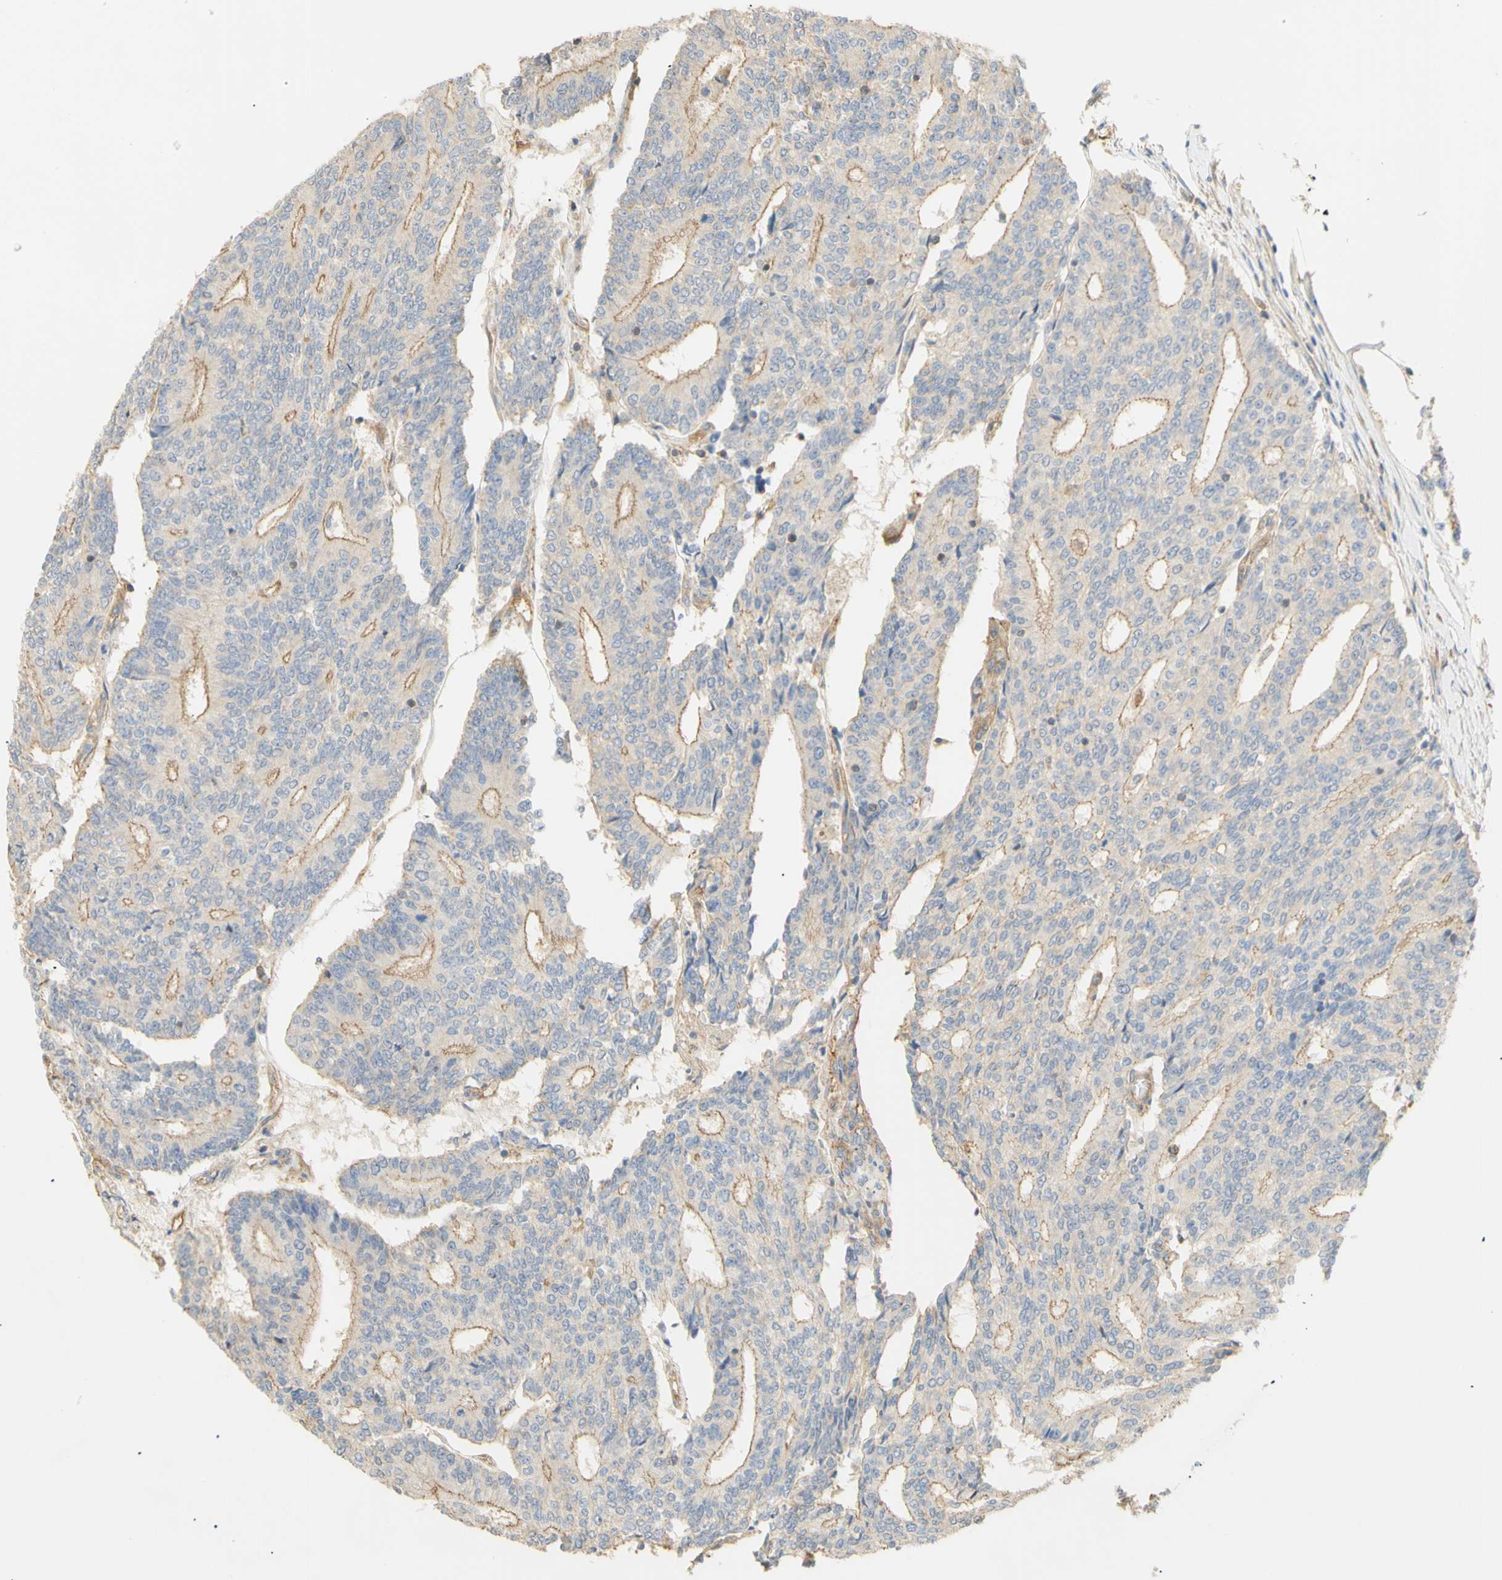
{"staining": {"intensity": "moderate", "quantity": "25%-75%", "location": "cytoplasmic/membranous"}, "tissue": "prostate cancer", "cell_type": "Tumor cells", "image_type": "cancer", "snomed": [{"axis": "morphology", "description": "Normal tissue, NOS"}, {"axis": "morphology", "description": "Adenocarcinoma, High grade"}, {"axis": "topography", "description": "Prostate"}, {"axis": "topography", "description": "Seminal veicle"}], "caption": "This histopathology image displays prostate cancer stained with IHC to label a protein in brown. The cytoplasmic/membranous of tumor cells show moderate positivity for the protein. Nuclei are counter-stained blue.", "gene": "KCNE4", "patient": {"sex": "male", "age": 55}}